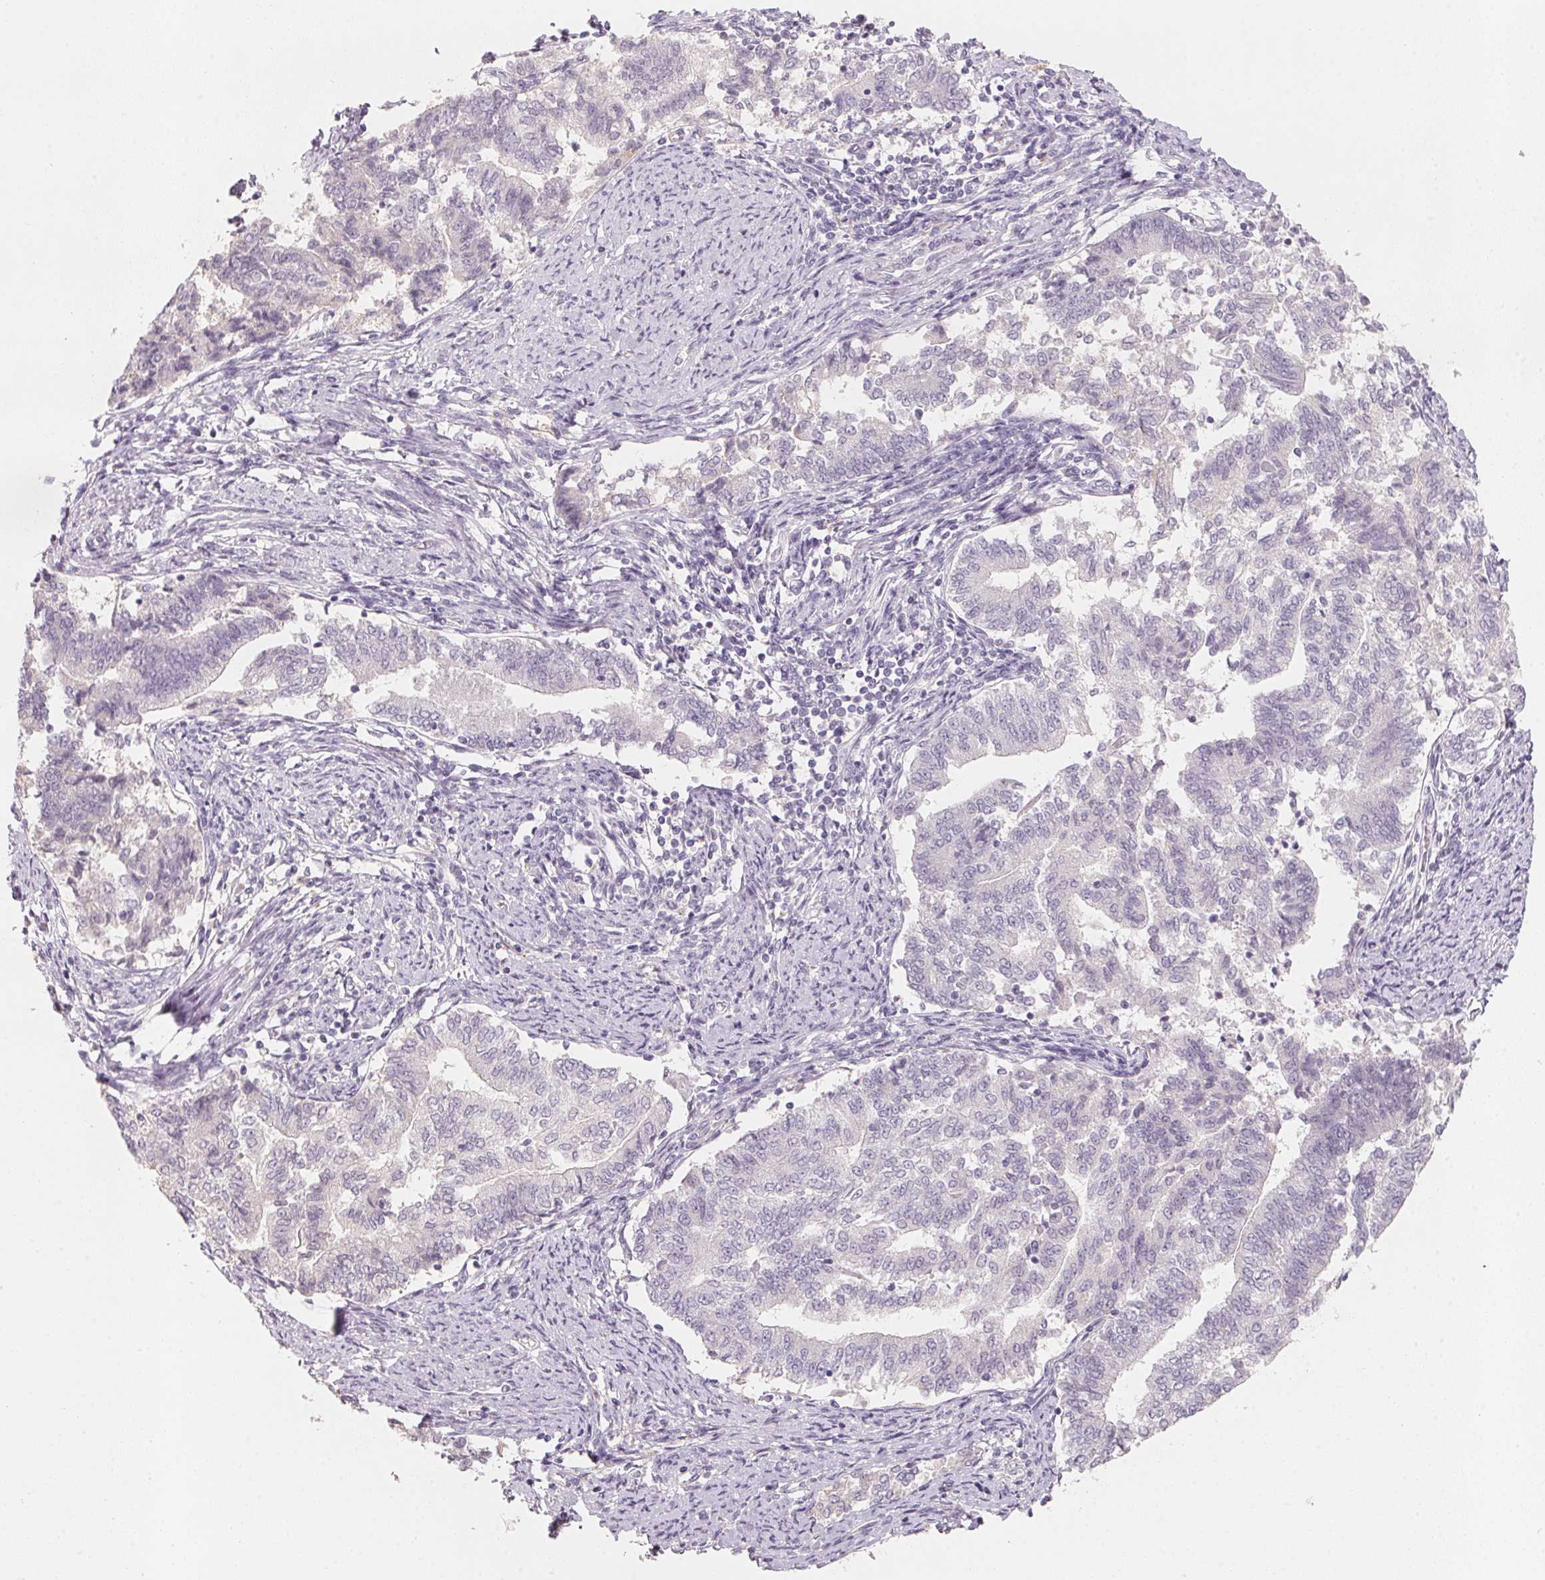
{"staining": {"intensity": "negative", "quantity": "none", "location": "none"}, "tissue": "endometrial cancer", "cell_type": "Tumor cells", "image_type": "cancer", "snomed": [{"axis": "morphology", "description": "Adenocarcinoma, NOS"}, {"axis": "topography", "description": "Endometrium"}], "caption": "High power microscopy image of an immunohistochemistry micrograph of adenocarcinoma (endometrial), revealing no significant positivity in tumor cells.", "gene": "TREH", "patient": {"sex": "female", "age": 65}}